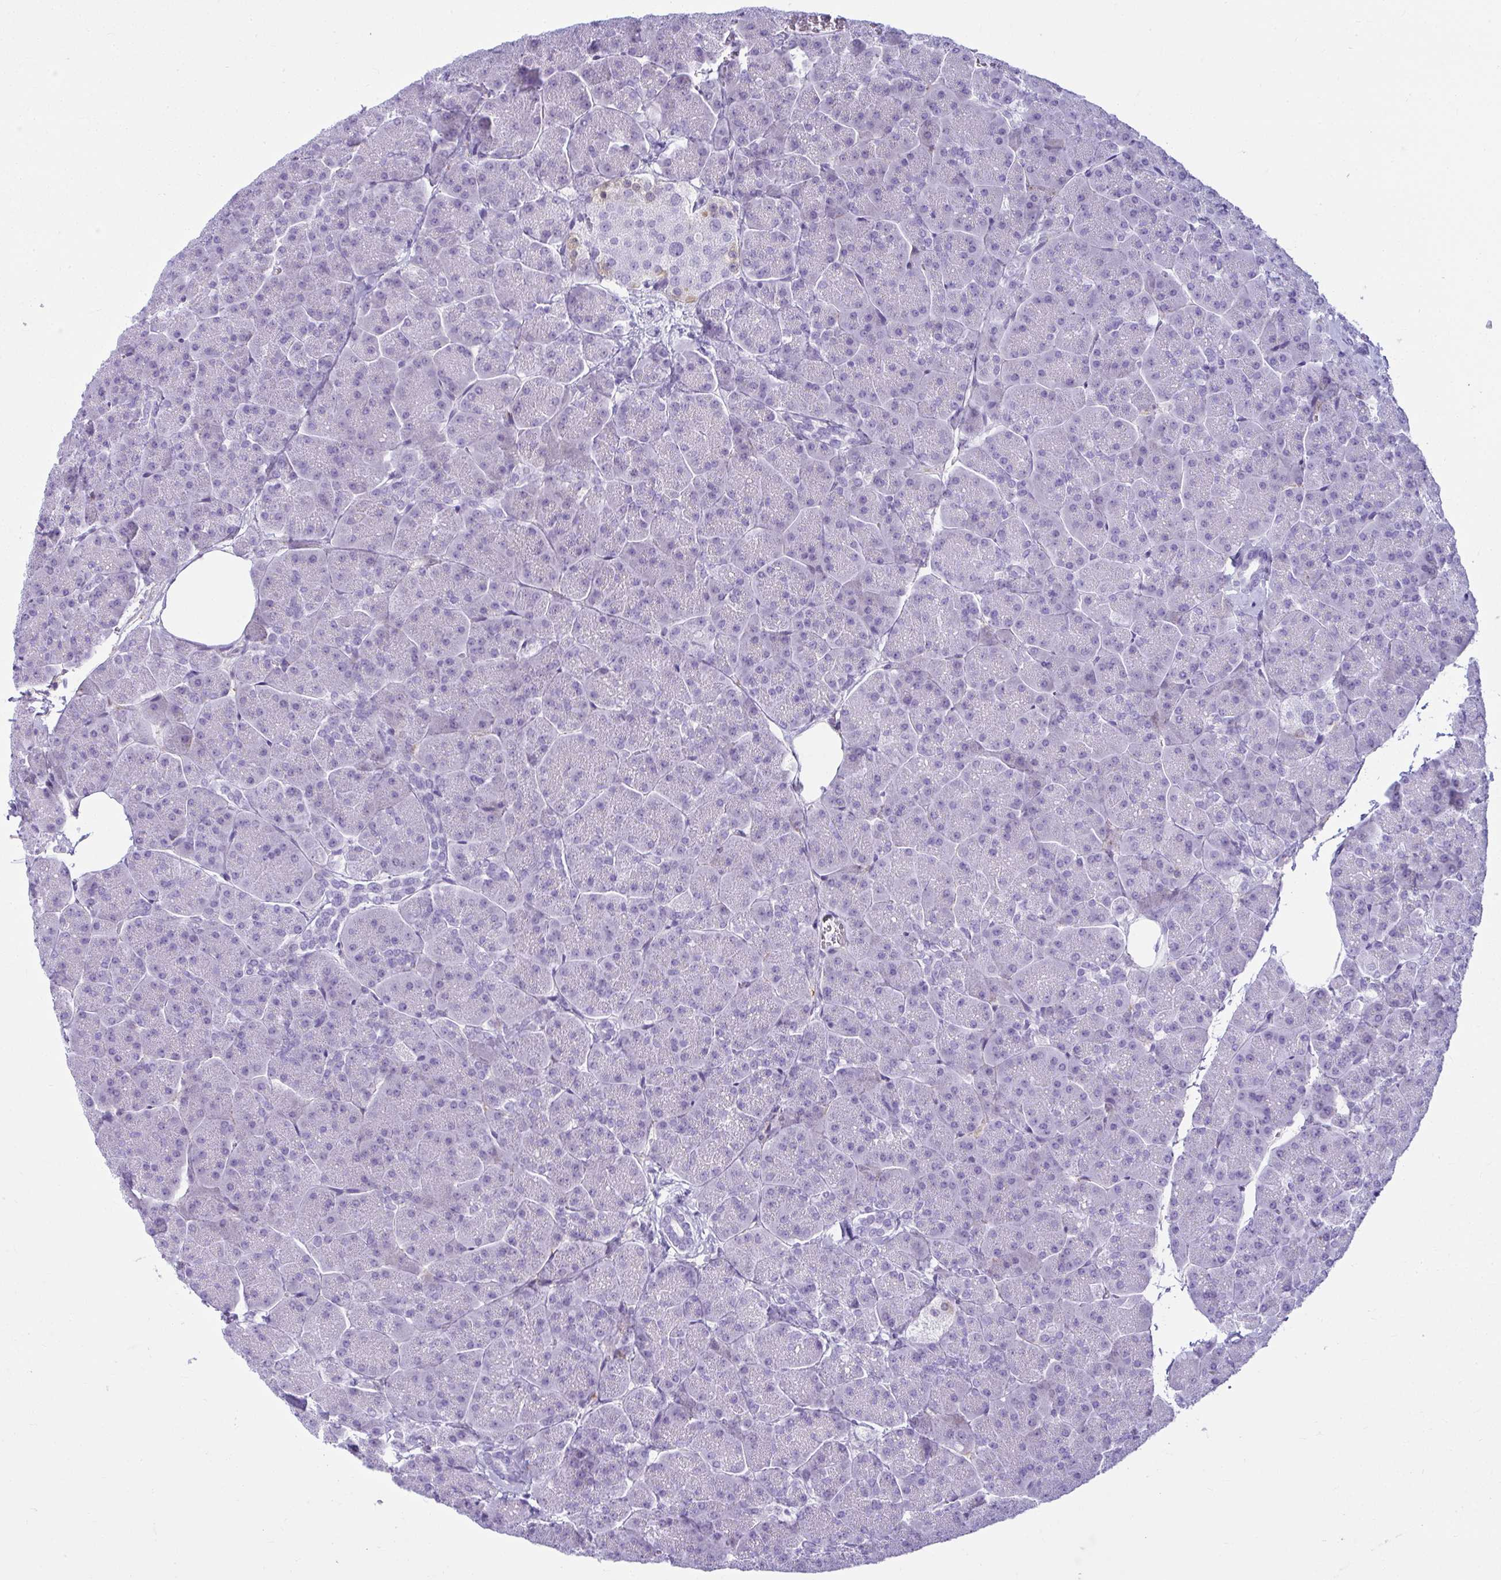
{"staining": {"intensity": "negative", "quantity": "none", "location": "none"}, "tissue": "pancreas", "cell_type": "Exocrine glandular cells", "image_type": "normal", "snomed": [{"axis": "morphology", "description": "Normal tissue, NOS"}, {"axis": "topography", "description": "Pancreas"}, {"axis": "topography", "description": "Peripheral nerve tissue"}], "caption": "IHC of normal pancreas reveals no staining in exocrine glandular cells. The staining was performed using DAB (3,3'-diaminobenzidine) to visualize the protein expression in brown, while the nuclei were stained in blue with hematoxylin (Magnification: 20x).", "gene": "CLGN", "patient": {"sex": "male", "age": 54}}